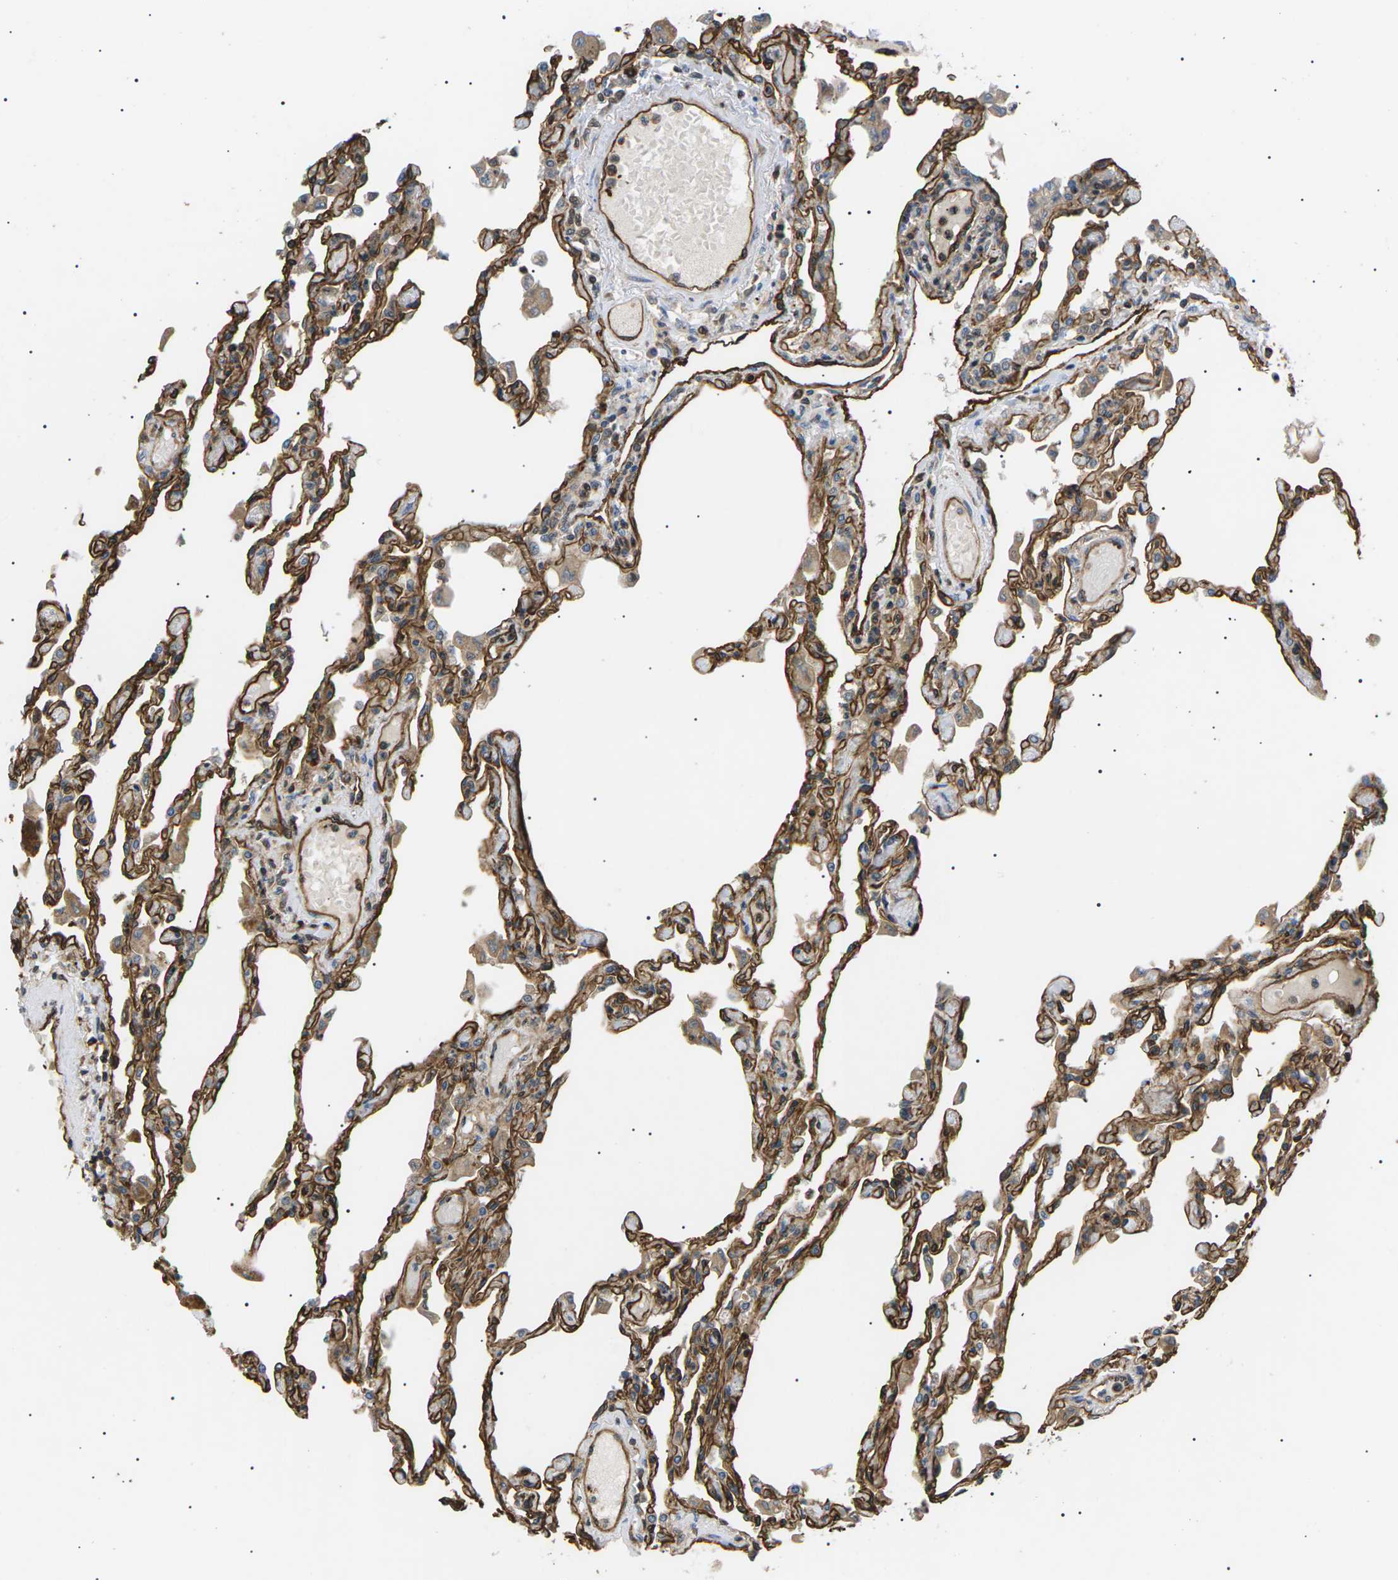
{"staining": {"intensity": "strong", "quantity": ">75%", "location": "cytoplasmic/membranous"}, "tissue": "lung", "cell_type": "Alveolar cells", "image_type": "normal", "snomed": [{"axis": "morphology", "description": "Normal tissue, NOS"}, {"axis": "topography", "description": "Bronchus"}, {"axis": "topography", "description": "Lung"}], "caption": "Protein staining exhibits strong cytoplasmic/membranous positivity in approximately >75% of alveolar cells in normal lung. (DAB (3,3'-diaminobenzidine) = brown stain, brightfield microscopy at high magnification).", "gene": "TMTC4", "patient": {"sex": "female", "age": 49}}